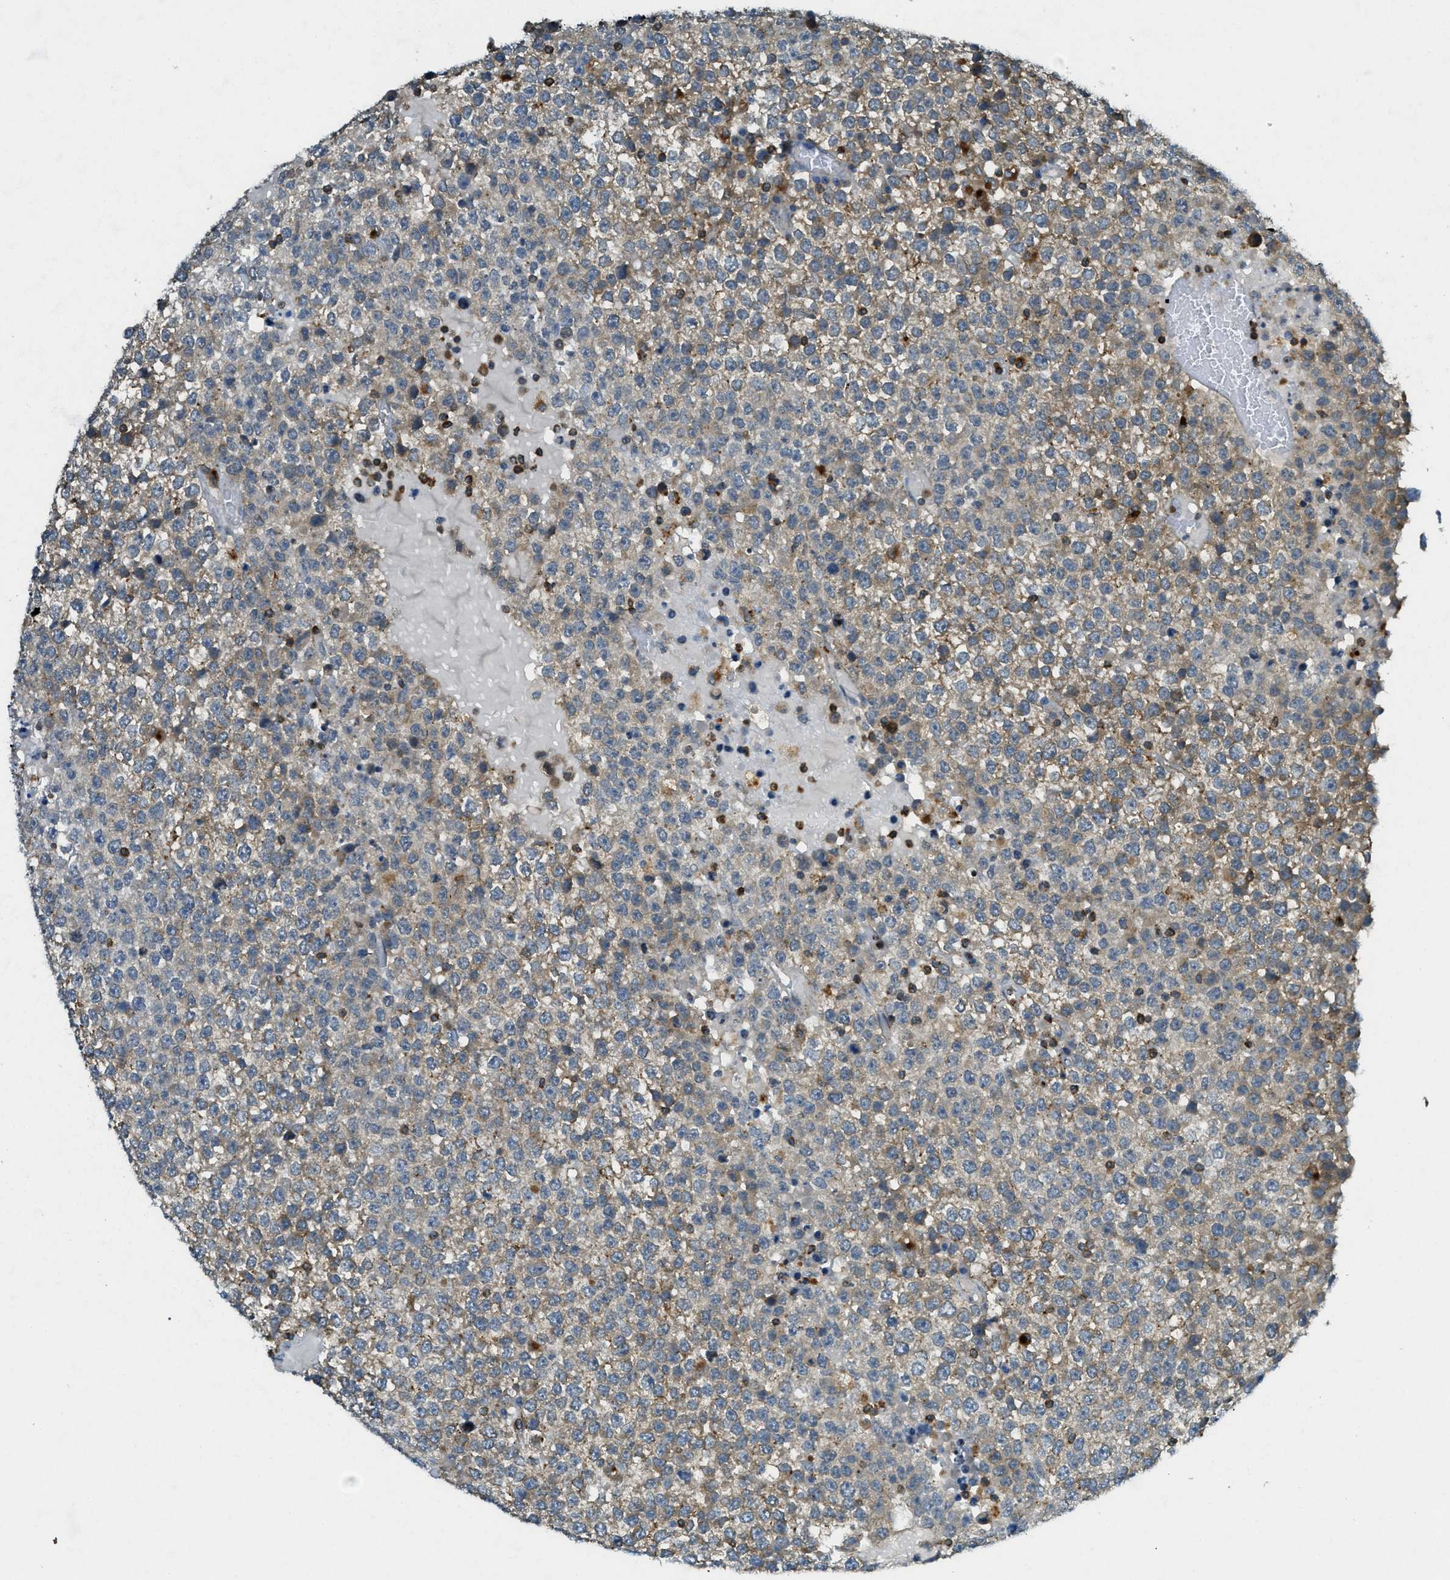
{"staining": {"intensity": "weak", "quantity": "25%-75%", "location": "cytoplasmic/membranous"}, "tissue": "testis cancer", "cell_type": "Tumor cells", "image_type": "cancer", "snomed": [{"axis": "morphology", "description": "Seminoma, NOS"}, {"axis": "topography", "description": "Testis"}], "caption": "Testis cancer (seminoma) tissue displays weak cytoplasmic/membranous positivity in approximately 25%-75% of tumor cells, visualized by immunohistochemistry. (DAB = brown stain, brightfield microscopy at high magnification).", "gene": "PLBD2", "patient": {"sex": "male", "age": 65}}